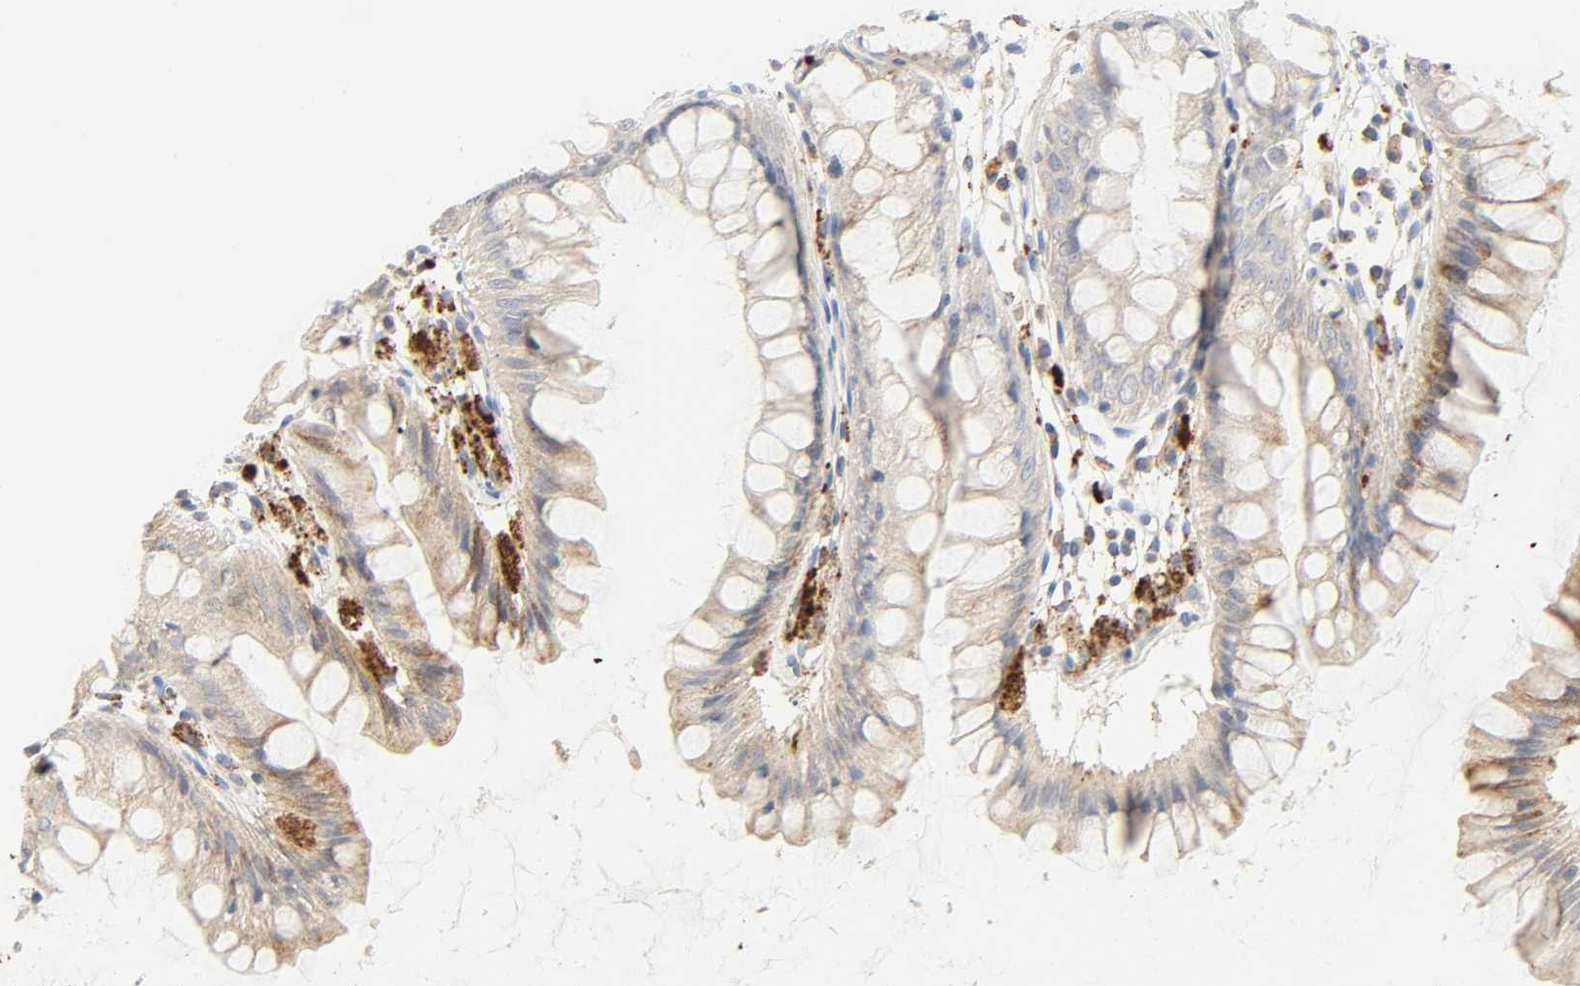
{"staining": {"intensity": "weak", "quantity": "25%-75%", "location": "cytoplasmic/membranous"}, "tissue": "rectum", "cell_type": "Glandular cells", "image_type": "normal", "snomed": [{"axis": "morphology", "description": "Normal tissue, NOS"}, {"axis": "morphology", "description": "Adenocarcinoma, NOS"}, {"axis": "topography", "description": "Rectum"}], "caption": "A brown stain labels weak cytoplasmic/membranous staining of a protein in glandular cells of normal rectum. (brown staining indicates protein expression, while blue staining denotes nuclei).", "gene": "CAMK2A", "patient": {"sex": "female", "age": 65}}